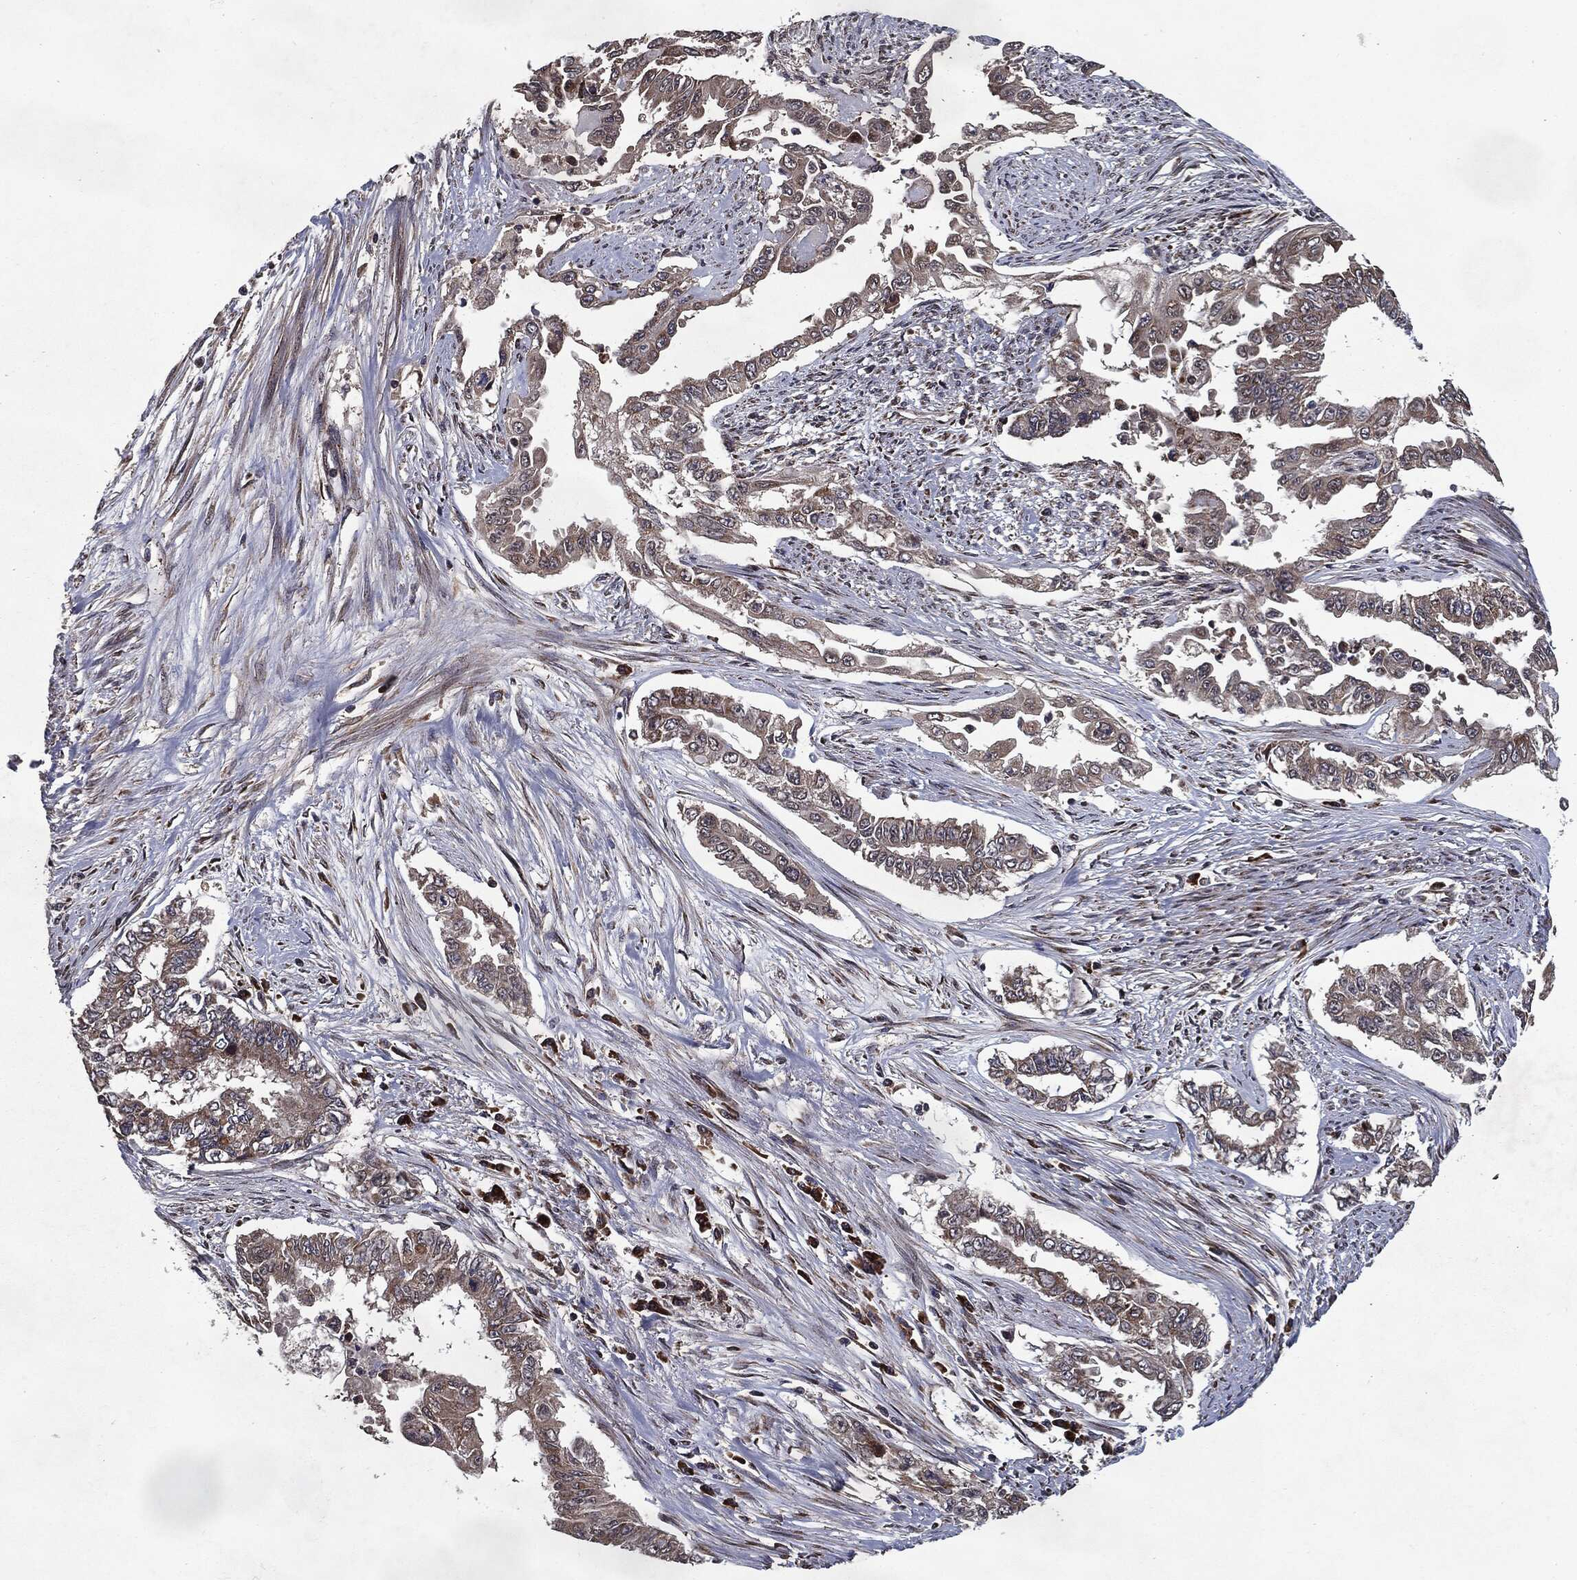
{"staining": {"intensity": "moderate", "quantity": ">75%", "location": "cytoplasmic/membranous"}, "tissue": "endometrial cancer", "cell_type": "Tumor cells", "image_type": "cancer", "snomed": [{"axis": "morphology", "description": "Adenocarcinoma, NOS"}, {"axis": "topography", "description": "Uterus"}], "caption": "IHC staining of endometrial adenocarcinoma, which displays medium levels of moderate cytoplasmic/membranous positivity in about >75% of tumor cells indicating moderate cytoplasmic/membranous protein staining. The staining was performed using DAB (brown) for protein detection and nuclei were counterstained in hematoxylin (blue).", "gene": "HDAC5", "patient": {"sex": "female", "age": 59}}